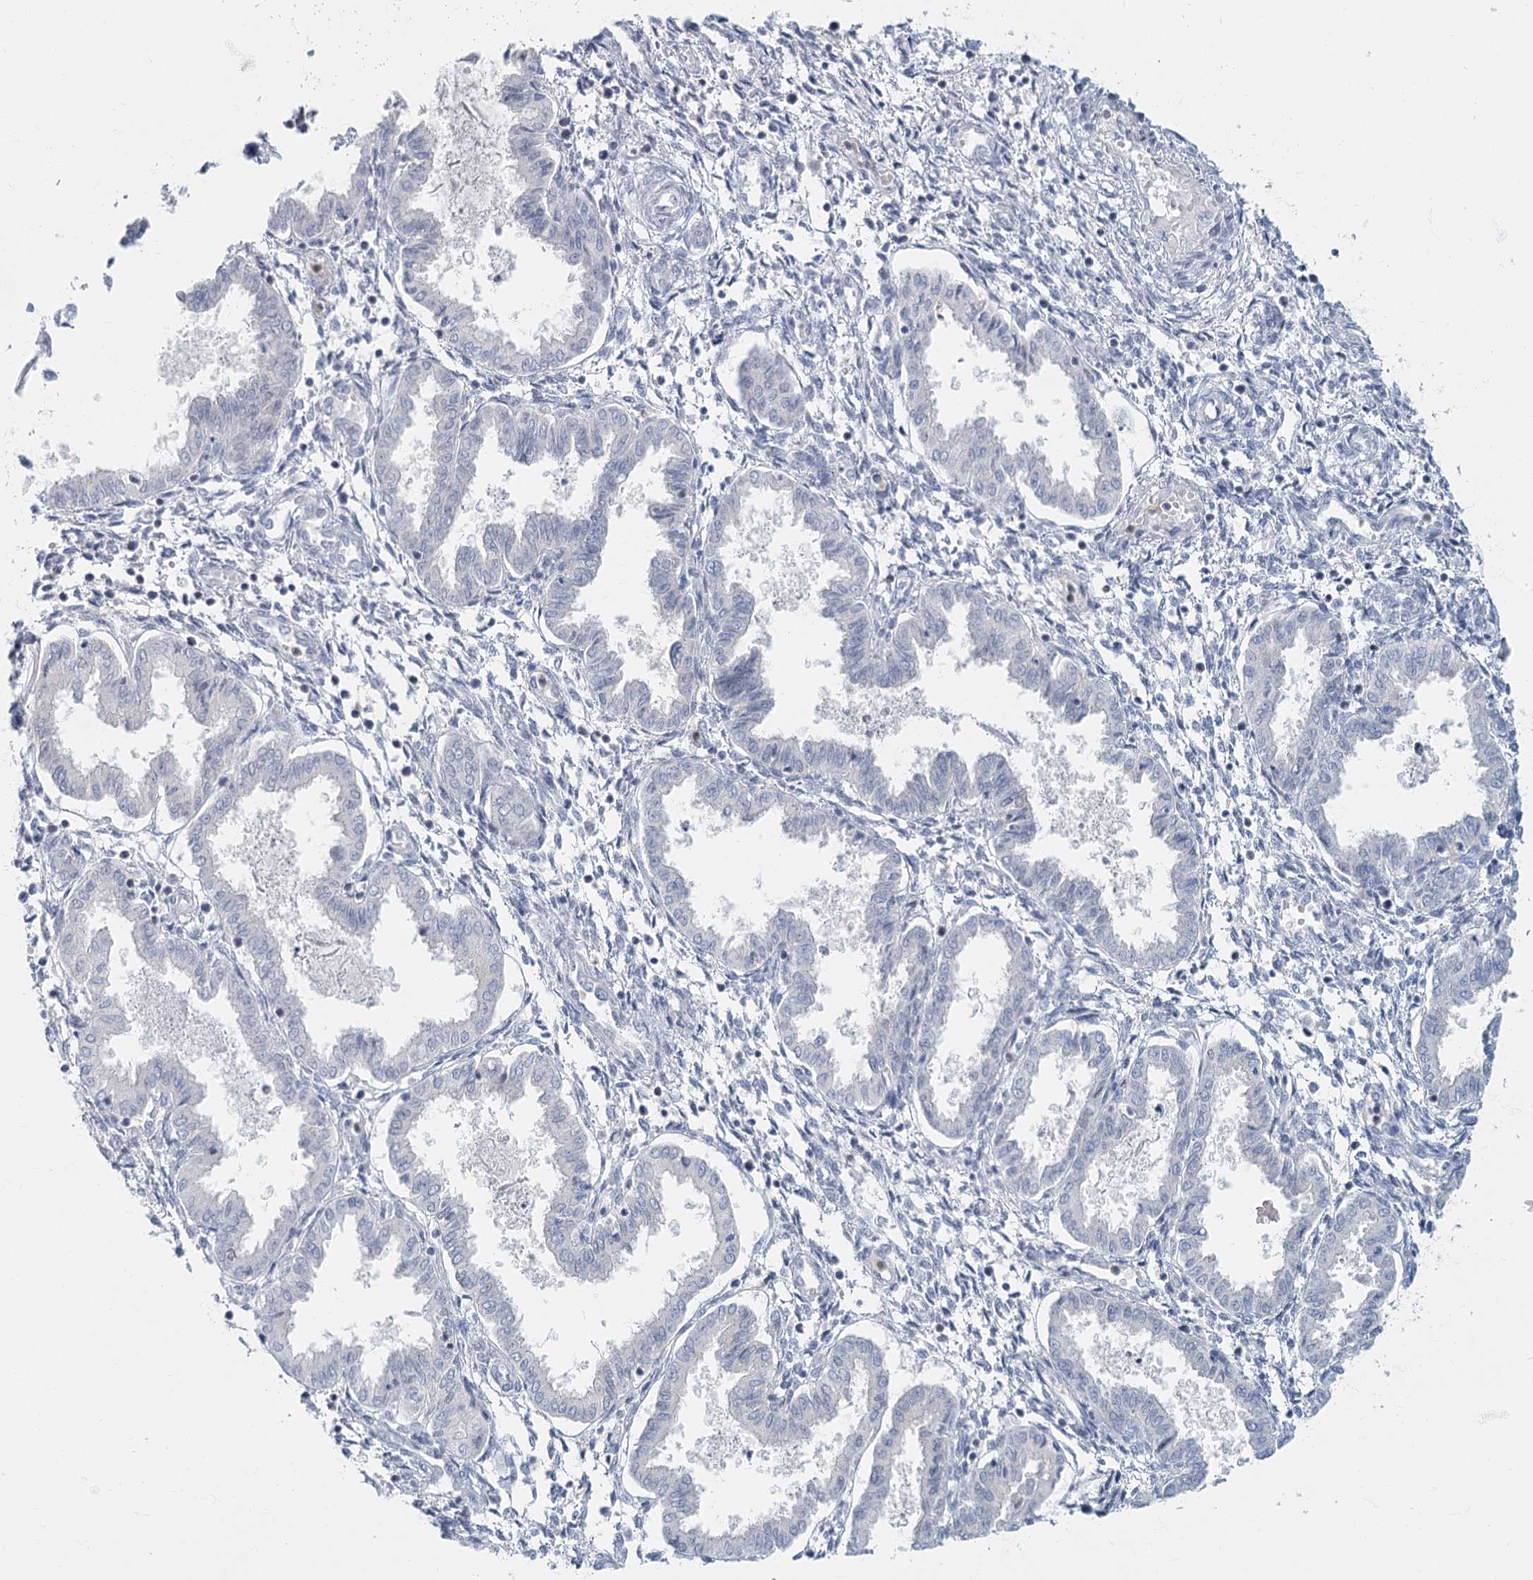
{"staining": {"intensity": "negative", "quantity": "none", "location": "none"}, "tissue": "endometrium", "cell_type": "Cells in endometrial stroma", "image_type": "normal", "snomed": [{"axis": "morphology", "description": "Normal tissue, NOS"}, {"axis": "topography", "description": "Endometrium"}], "caption": "Immunohistochemistry micrograph of unremarkable endometrium stained for a protein (brown), which shows no expression in cells in endometrial stroma.", "gene": "FAM110C", "patient": {"sex": "female", "age": 33}}